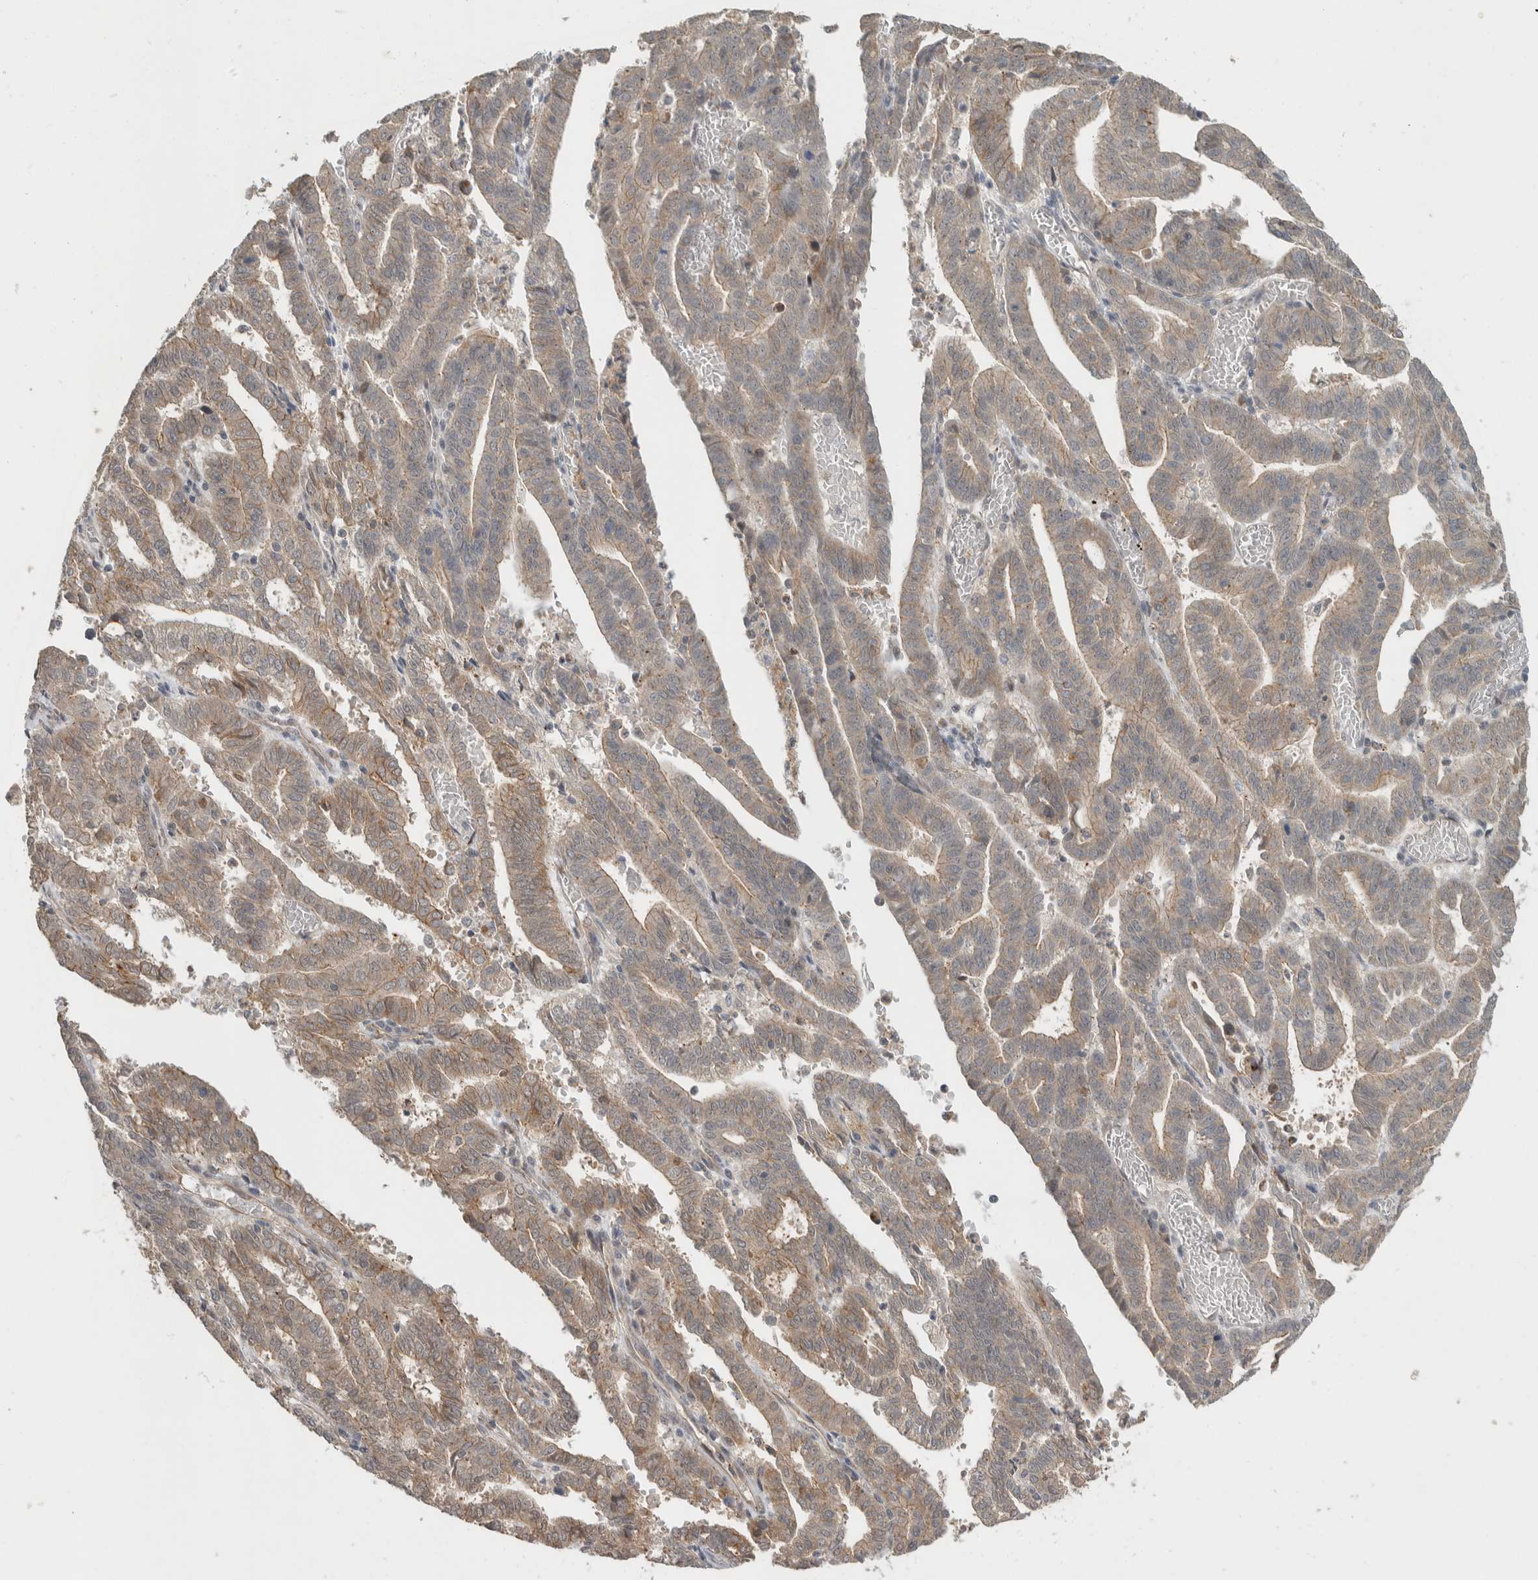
{"staining": {"intensity": "moderate", "quantity": "25%-75%", "location": "cytoplasmic/membranous"}, "tissue": "endometrial cancer", "cell_type": "Tumor cells", "image_type": "cancer", "snomed": [{"axis": "morphology", "description": "Adenocarcinoma, NOS"}, {"axis": "topography", "description": "Uterus"}], "caption": "Immunohistochemistry photomicrograph of neoplastic tissue: adenocarcinoma (endometrial) stained using immunohistochemistry reveals medium levels of moderate protein expression localized specifically in the cytoplasmic/membranous of tumor cells, appearing as a cytoplasmic/membranous brown color.", "gene": "DEPTOR", "patient": {"sex": "female", "age": 83}}